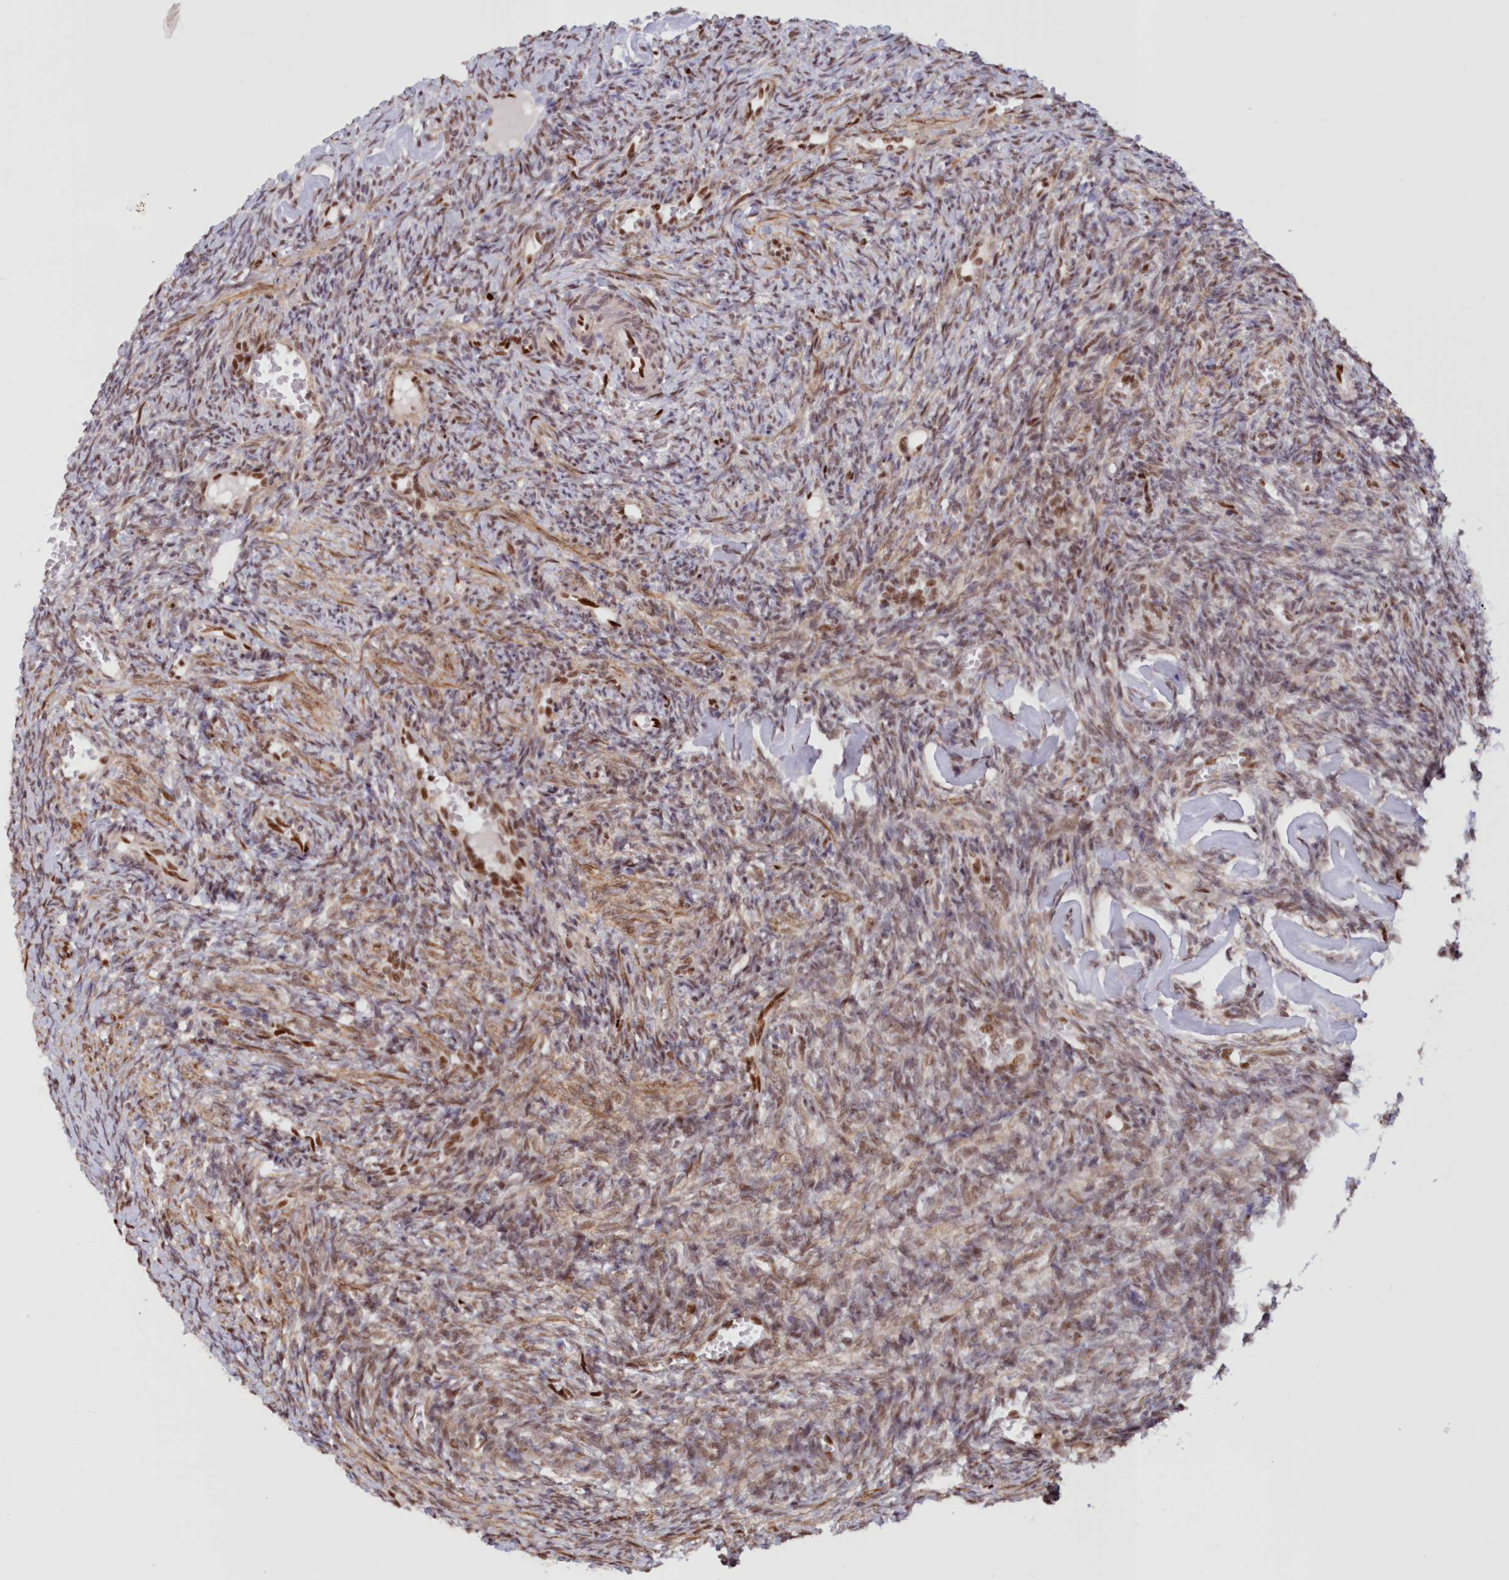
{"staining": {"intensity": "weak", "quantity": "25%-75%", "location": "nuclear"}, "tissue": "ovary", "cell_type": "Ovarian stroma cells", "image_type": "normal", "snomed": [{"axis": "morphology", "description": "Normal tissue, NOS"}, {"axis": "topography", "description": "Ovary"}], "caption": "An immunohistochemistry micrograph of unremarkable tissue is shown. Protein staining in brown labels weak nuclear positivity in ovary within ovarian stroma cells. Immunohistochemistry stains the protein of interest in brown and the nuclei are stained blue.", "gene": "POLR2B", "patient": {"sex": "female", "age": 27}}